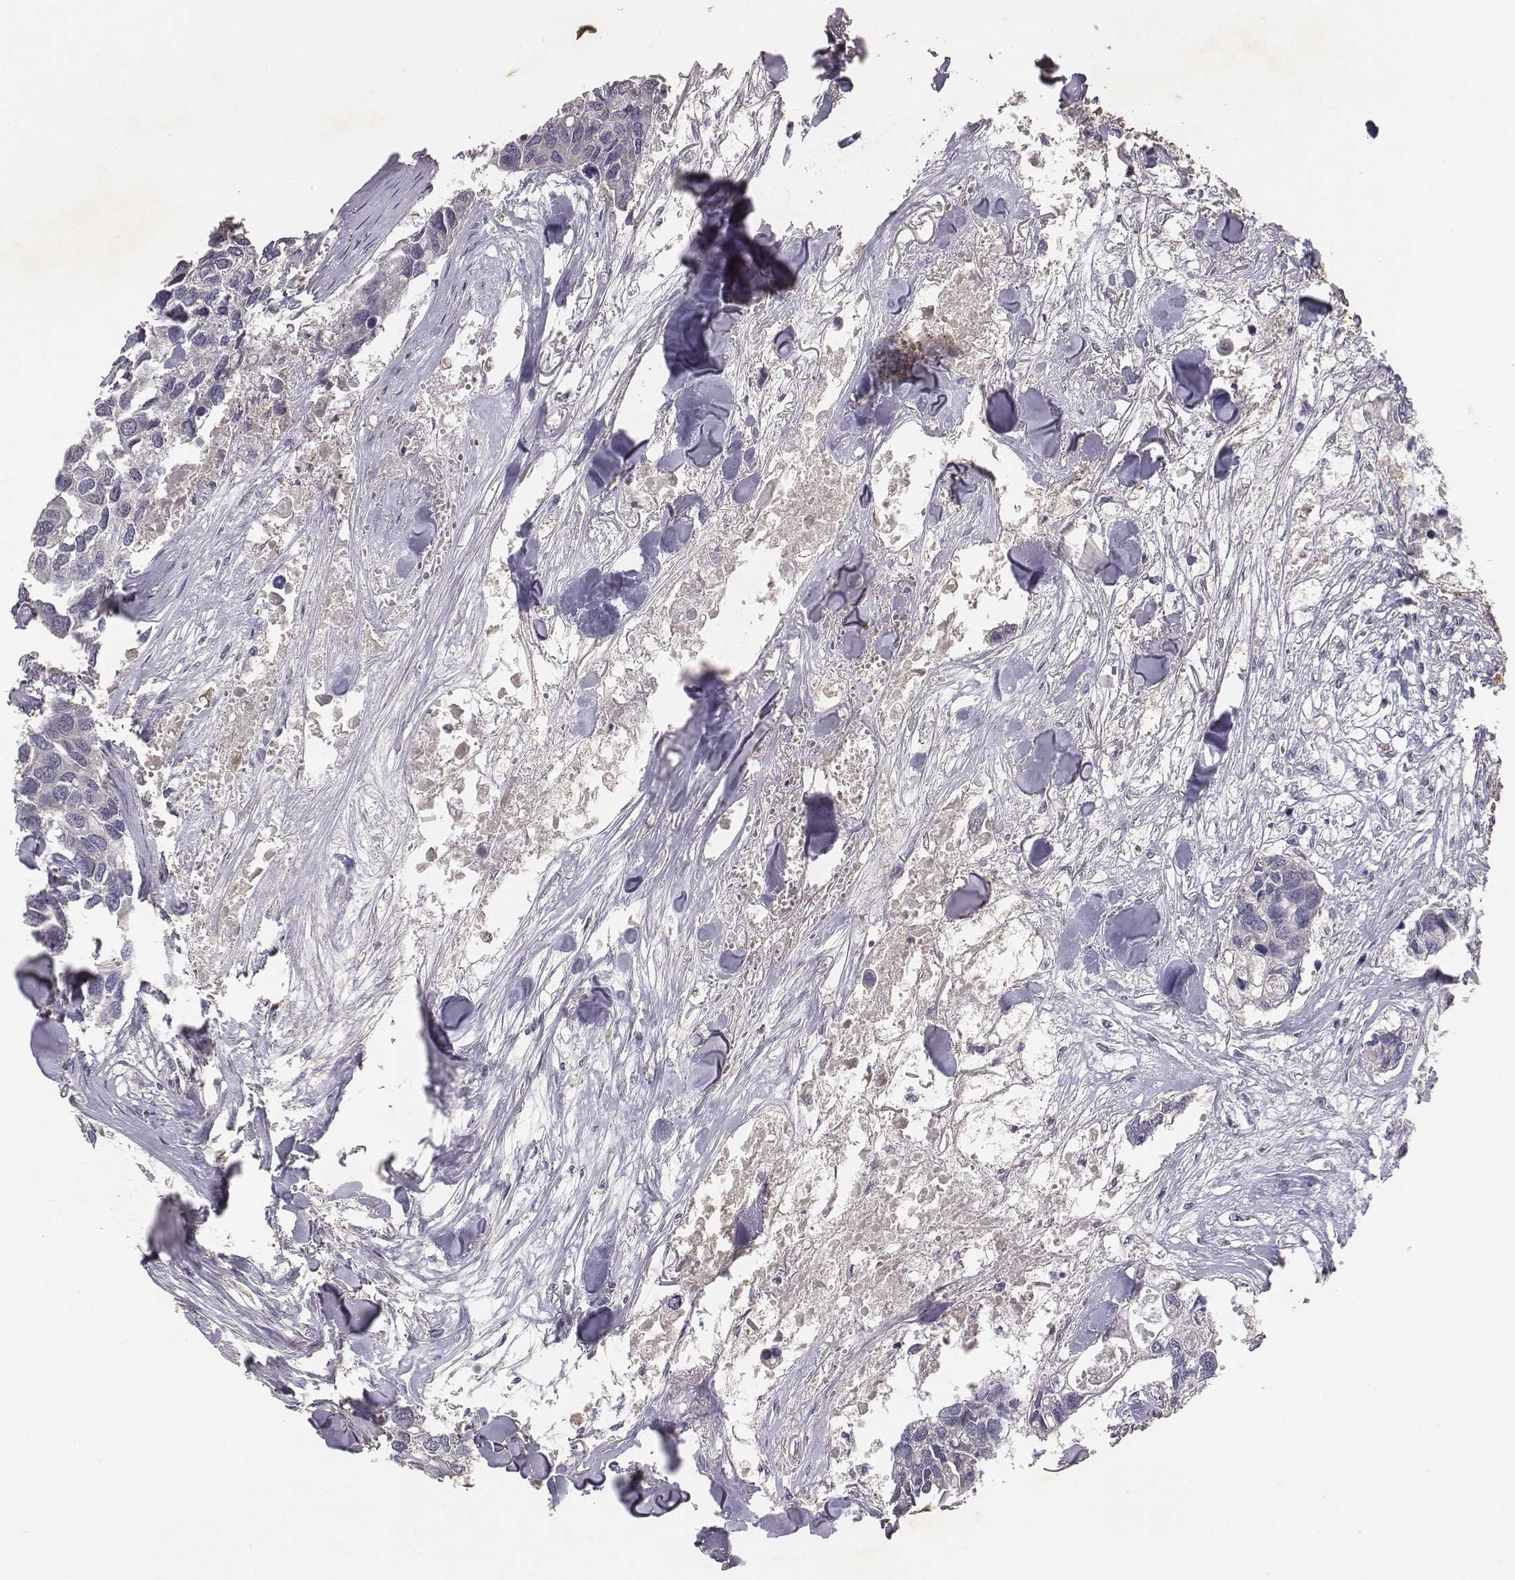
{"staining": {"intensity": "negative", "quantity": "none", "location": "none"}, "tissue": "breast cancer", "cell_type": "Tumor cells", "image_type": "cancer", "snomed": [{"axis": "morphology", "description": "Duct carcinoma"}, {"axis": "topography", "description": "Breast"}], "caption": "Immunohistochemistry (IHC) of human breast cancer demonstrates no positivity in tumor cells.", "gene": "PTPRG", "patient": {"sex": "female", "age": 83}}